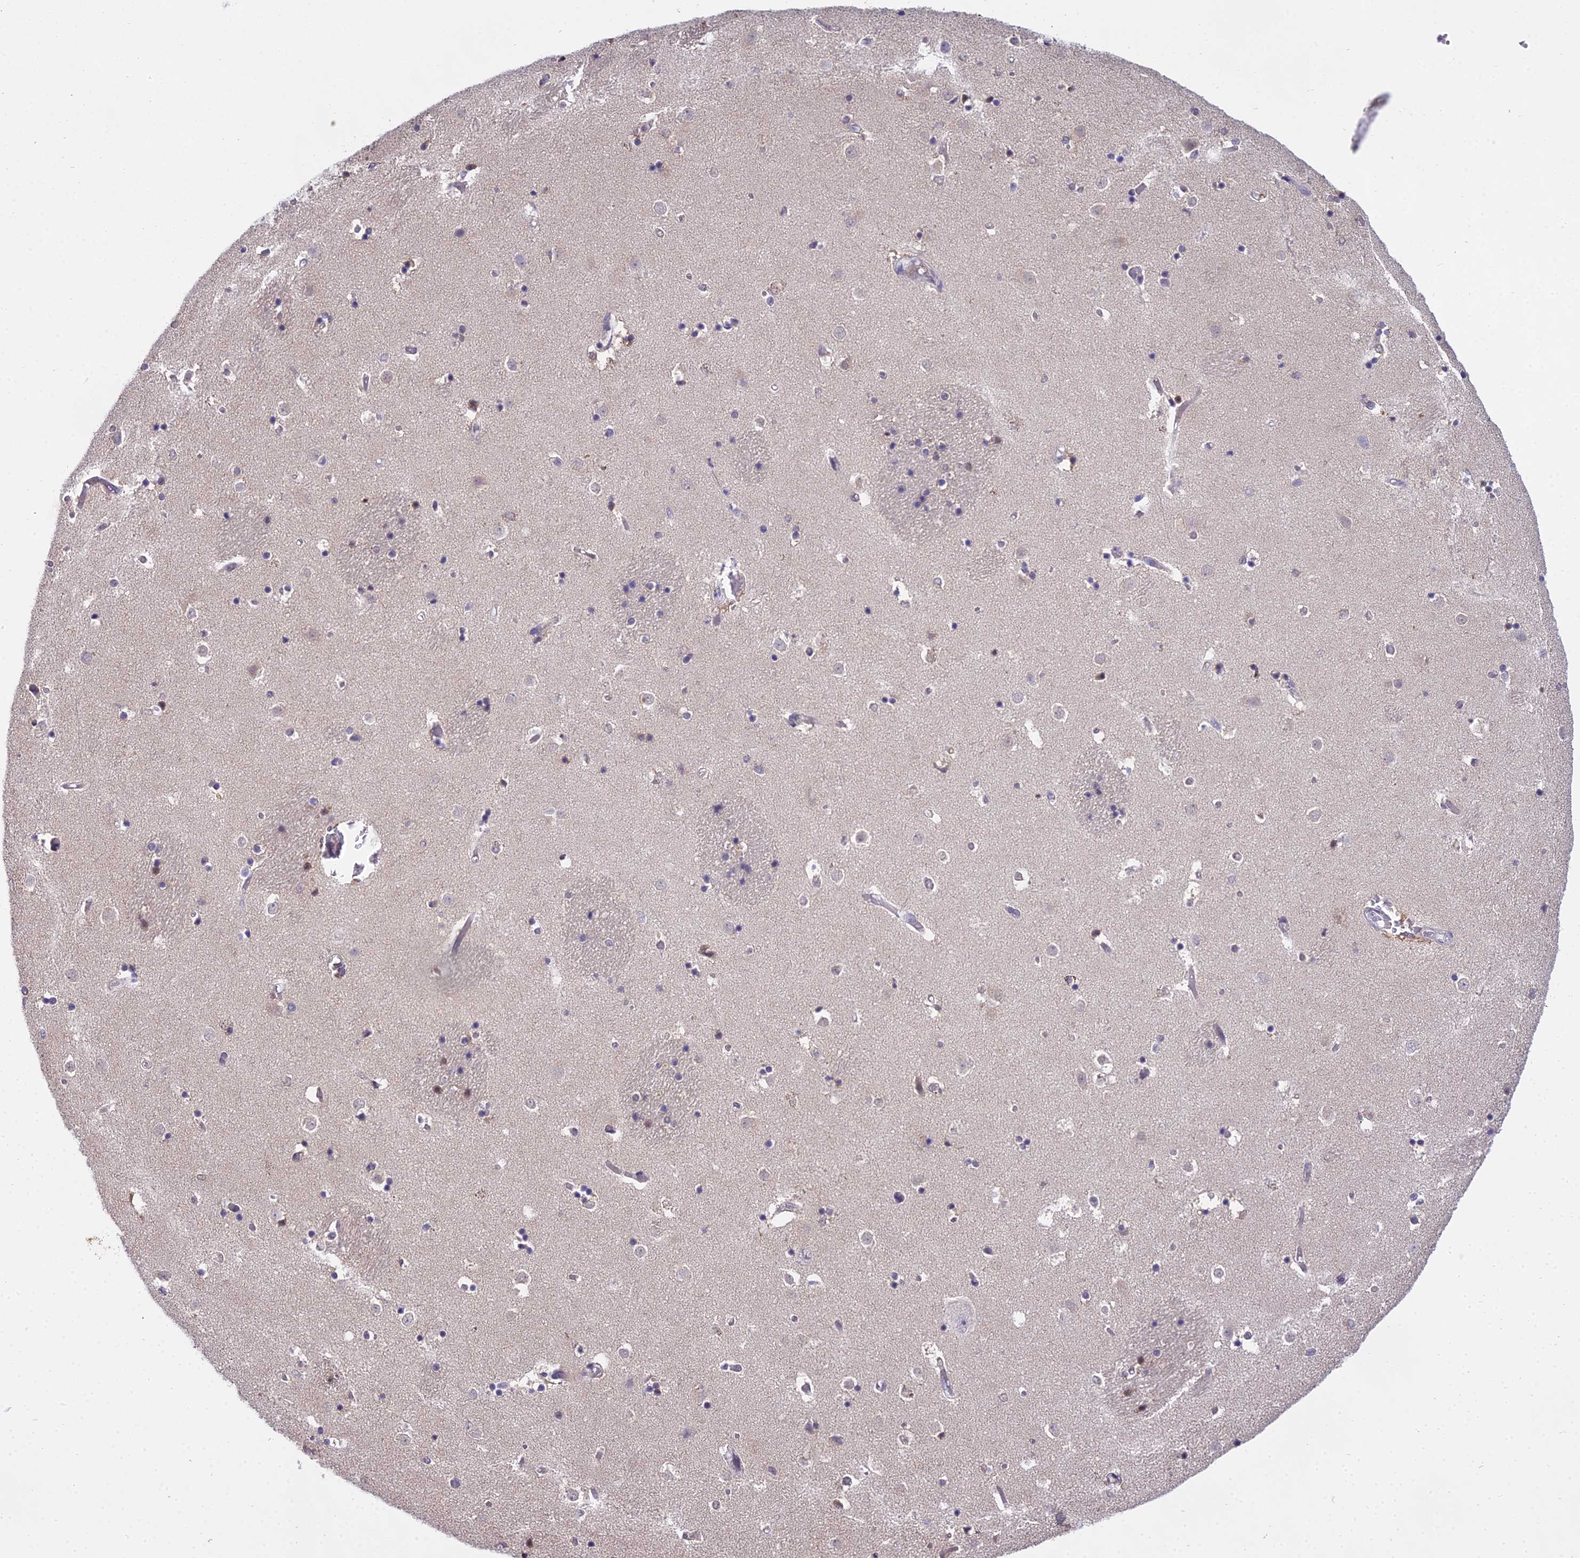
{"staining": {"intensity": "negative", "quantity": "none", "location": "none"}, "tissue": "caudate", "cell_type": "Glial cells", "image_type": "normal", "snomed": [{"axis": "morphology", "description": "Normal tissue, NOS"}, {"axis": "topography", "description": "Lateral ventricle wall"}], "caption": "Image shows no protein positivity in glial cells of unremarkable caudate. (DAB (3,3'-diaminobenzidine) IHC visualized using brightfield microscopy, high magnification).", "gene": "MAT2A", "patient": {"sex": "female", "age": 52}}